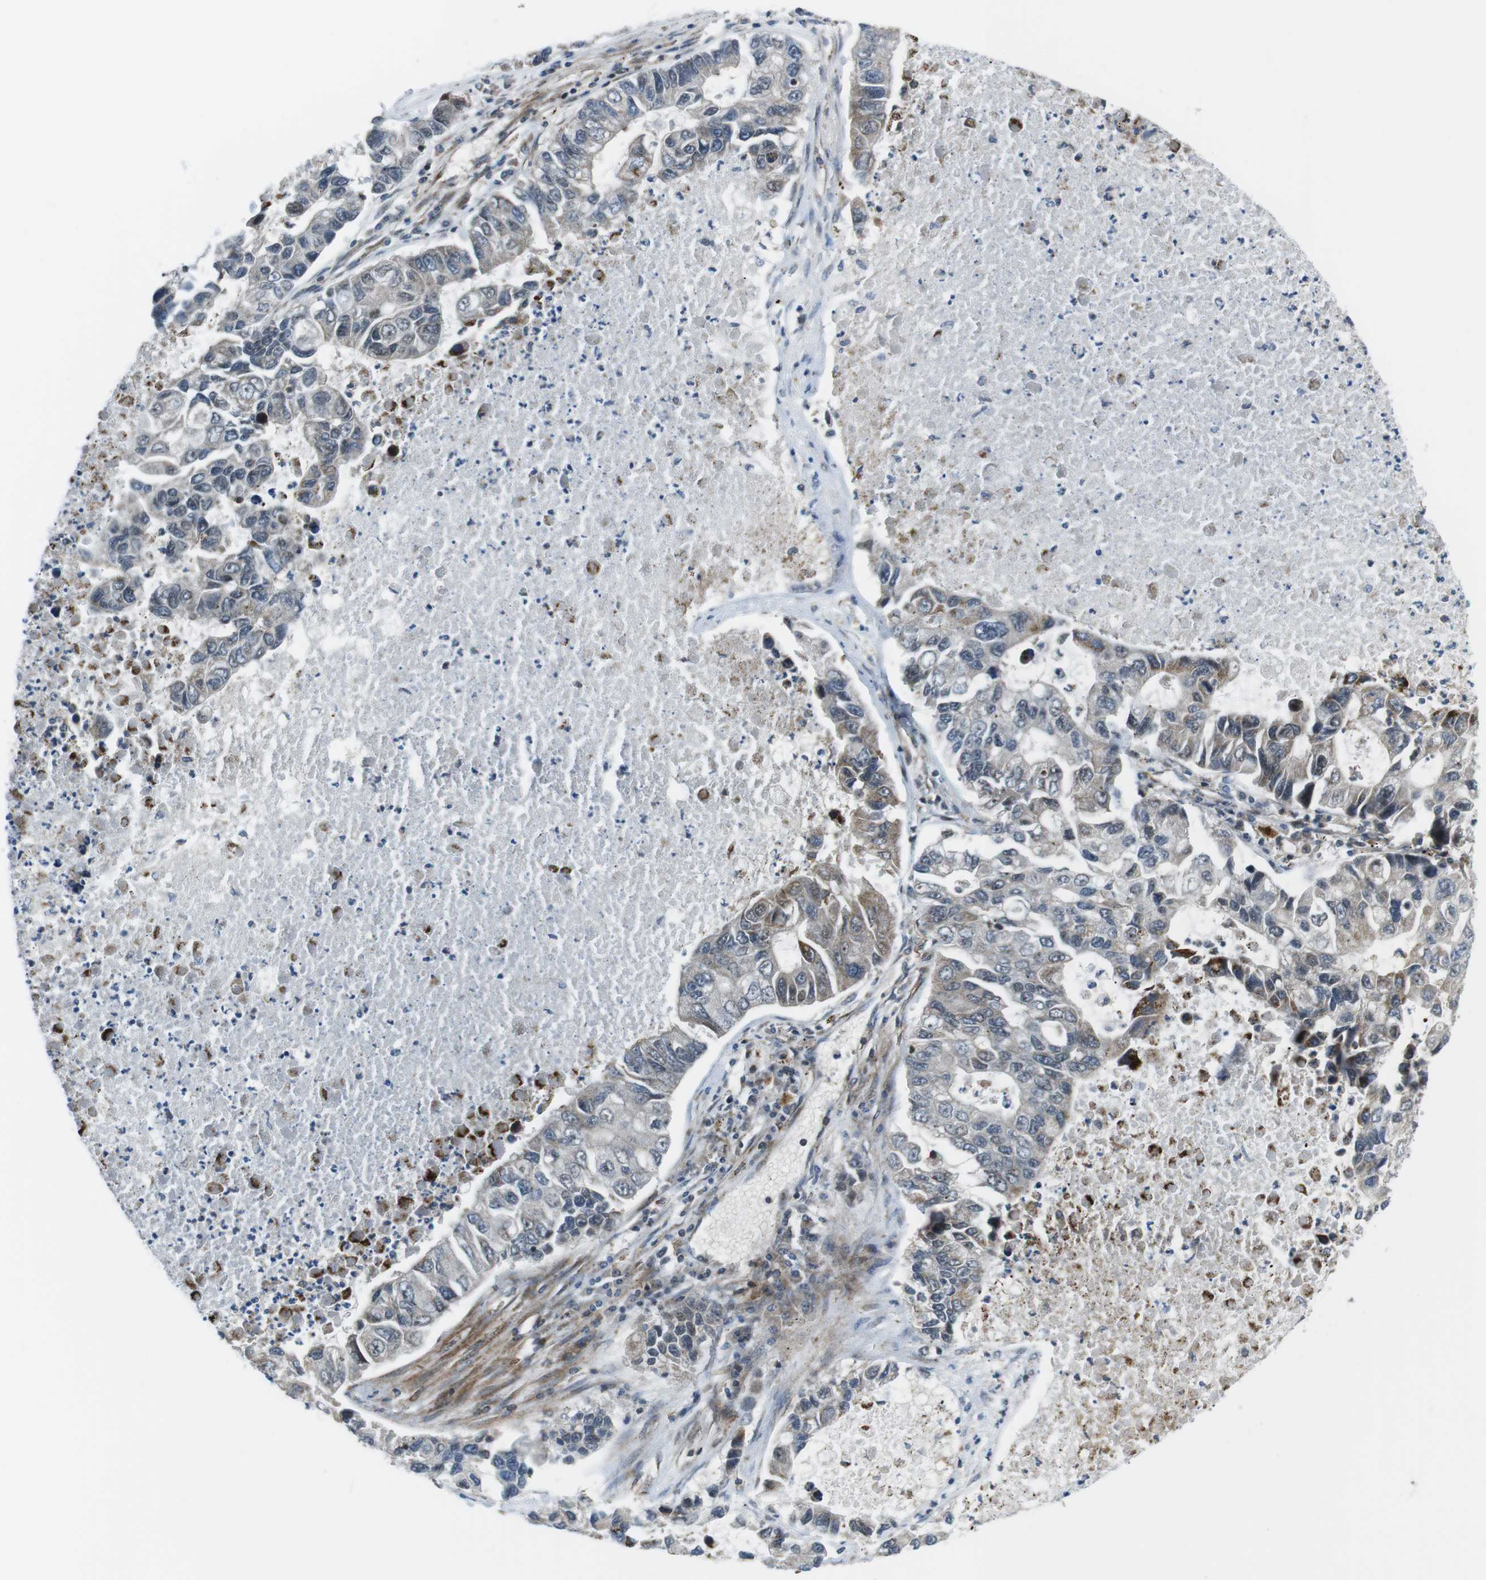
{"staining": {"intensity": "negative", "quantity": "none", "location": "none"}, "tissue": "lung cancer", "cell_type": "Tumor cells", "image_type": "cancer", "snomed": [{"axis": "morphology", "description": "Adenocarcinoma, NOS"}, {"axis": "topography", "description": "Lung"}], "caption": "Immunohistochemistry (IHC) photomicrograph of neoplastic tissue: adenocarcinoma (lung) stained with DAB (3,3'-diaminobenzidine) shows no significant protein positivity in tumor cells. (Brightfield microscopy of DAB (3,3'-diaminobenzidine) immunohistochemistry at high magnification).", "gene": "CUL7", "patient": {"sex": "female", "age": 51}}